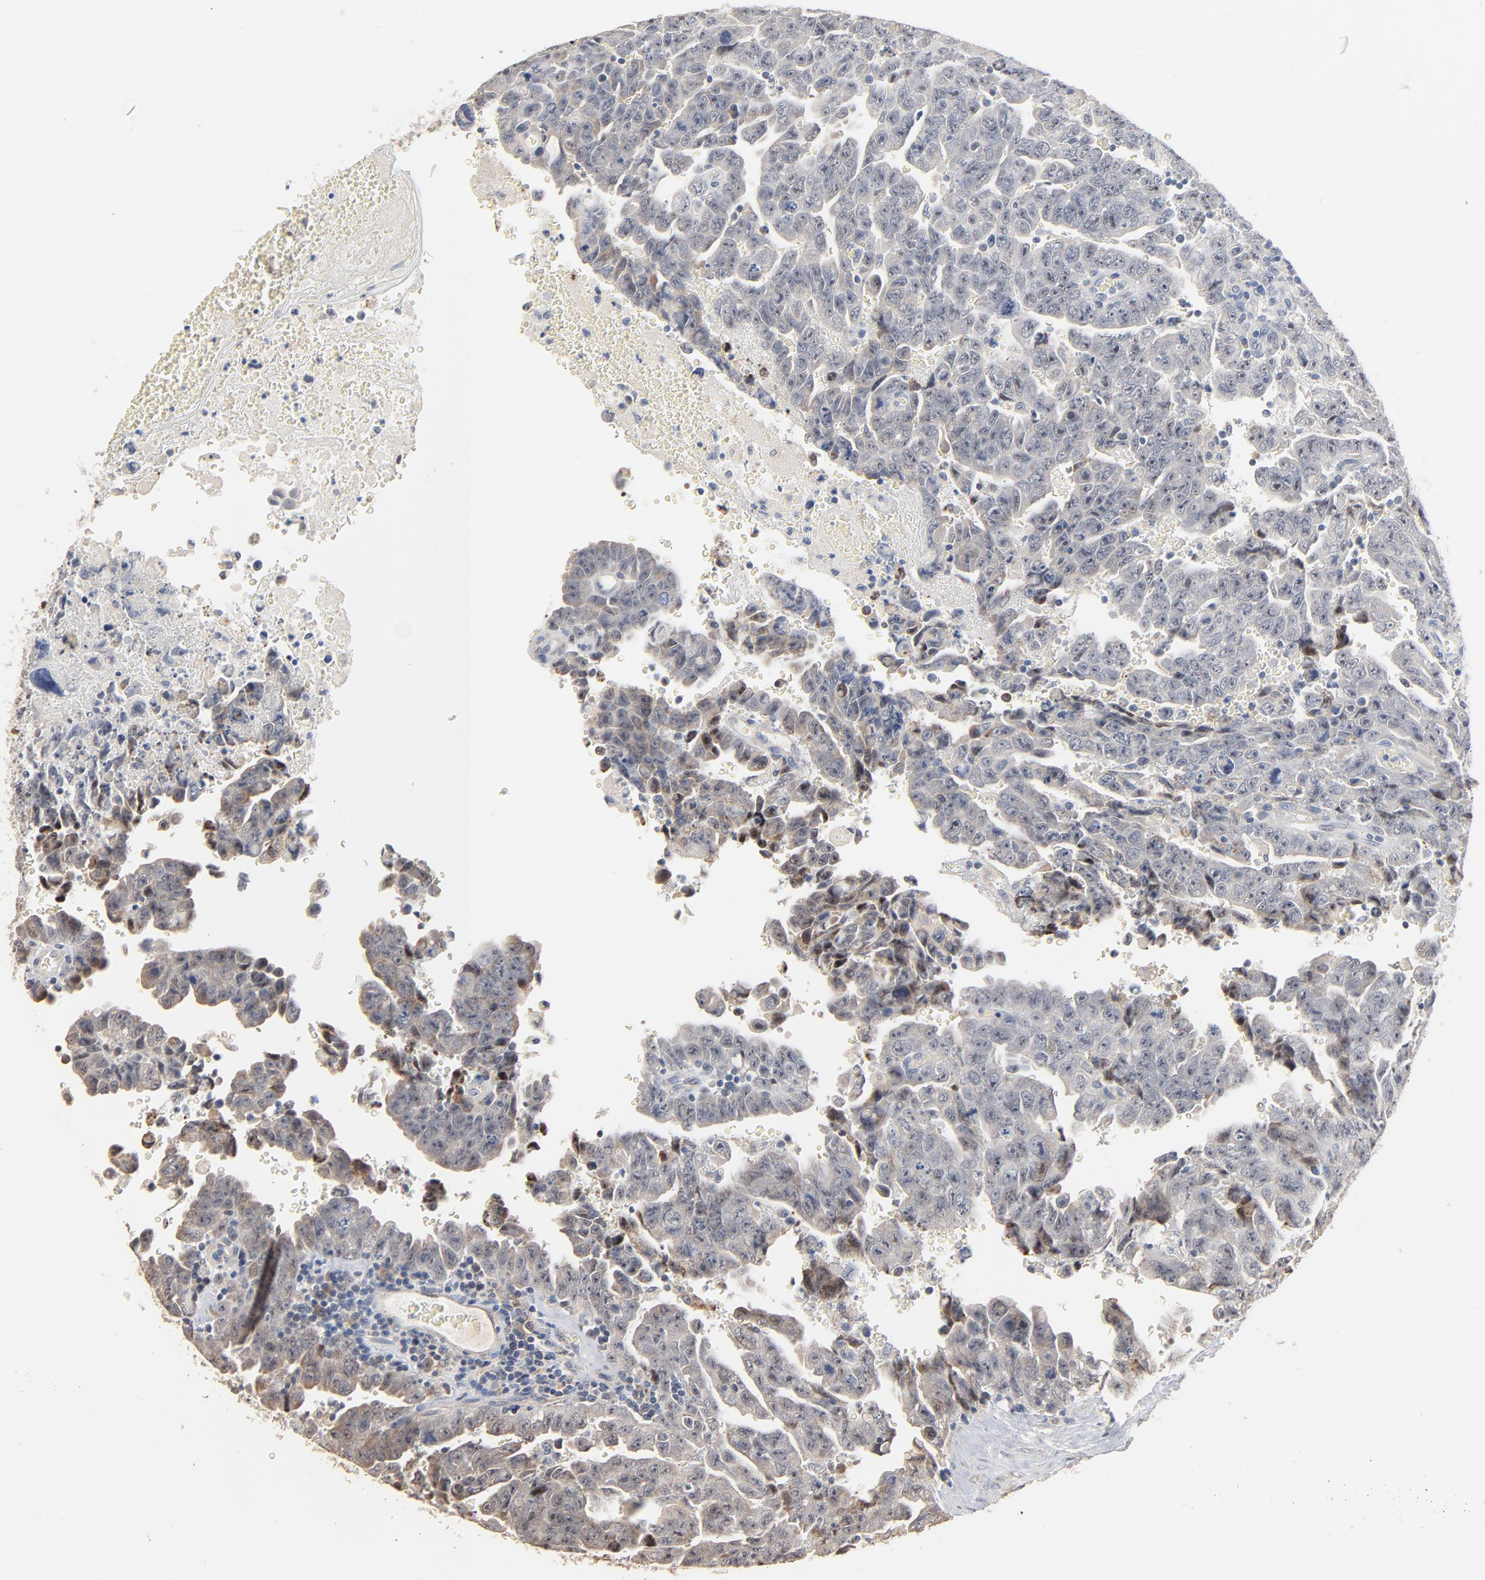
{"staining": {"intensity": "negative", "quantity": "none", "location": "none"}, "tissue": "testis cancer", "cell_type": "Tumor cells", "image_type": "cancer", "snomed": [{"axis": "morphology", "description": "Carcinoma, Embryonal, NOS"}, {"axis": "topography", "description": "Testis"}], "caption": "Immunohistochemistry (IHC) photomicrograph of neoplastic tissue: testis cancer stained with DAB (3,3'-diaminobenzidine) displays no significant protein expression in tumor cells.", "gene": "ZDHHC8", "patient": {"sex": "male", "age": 28}}